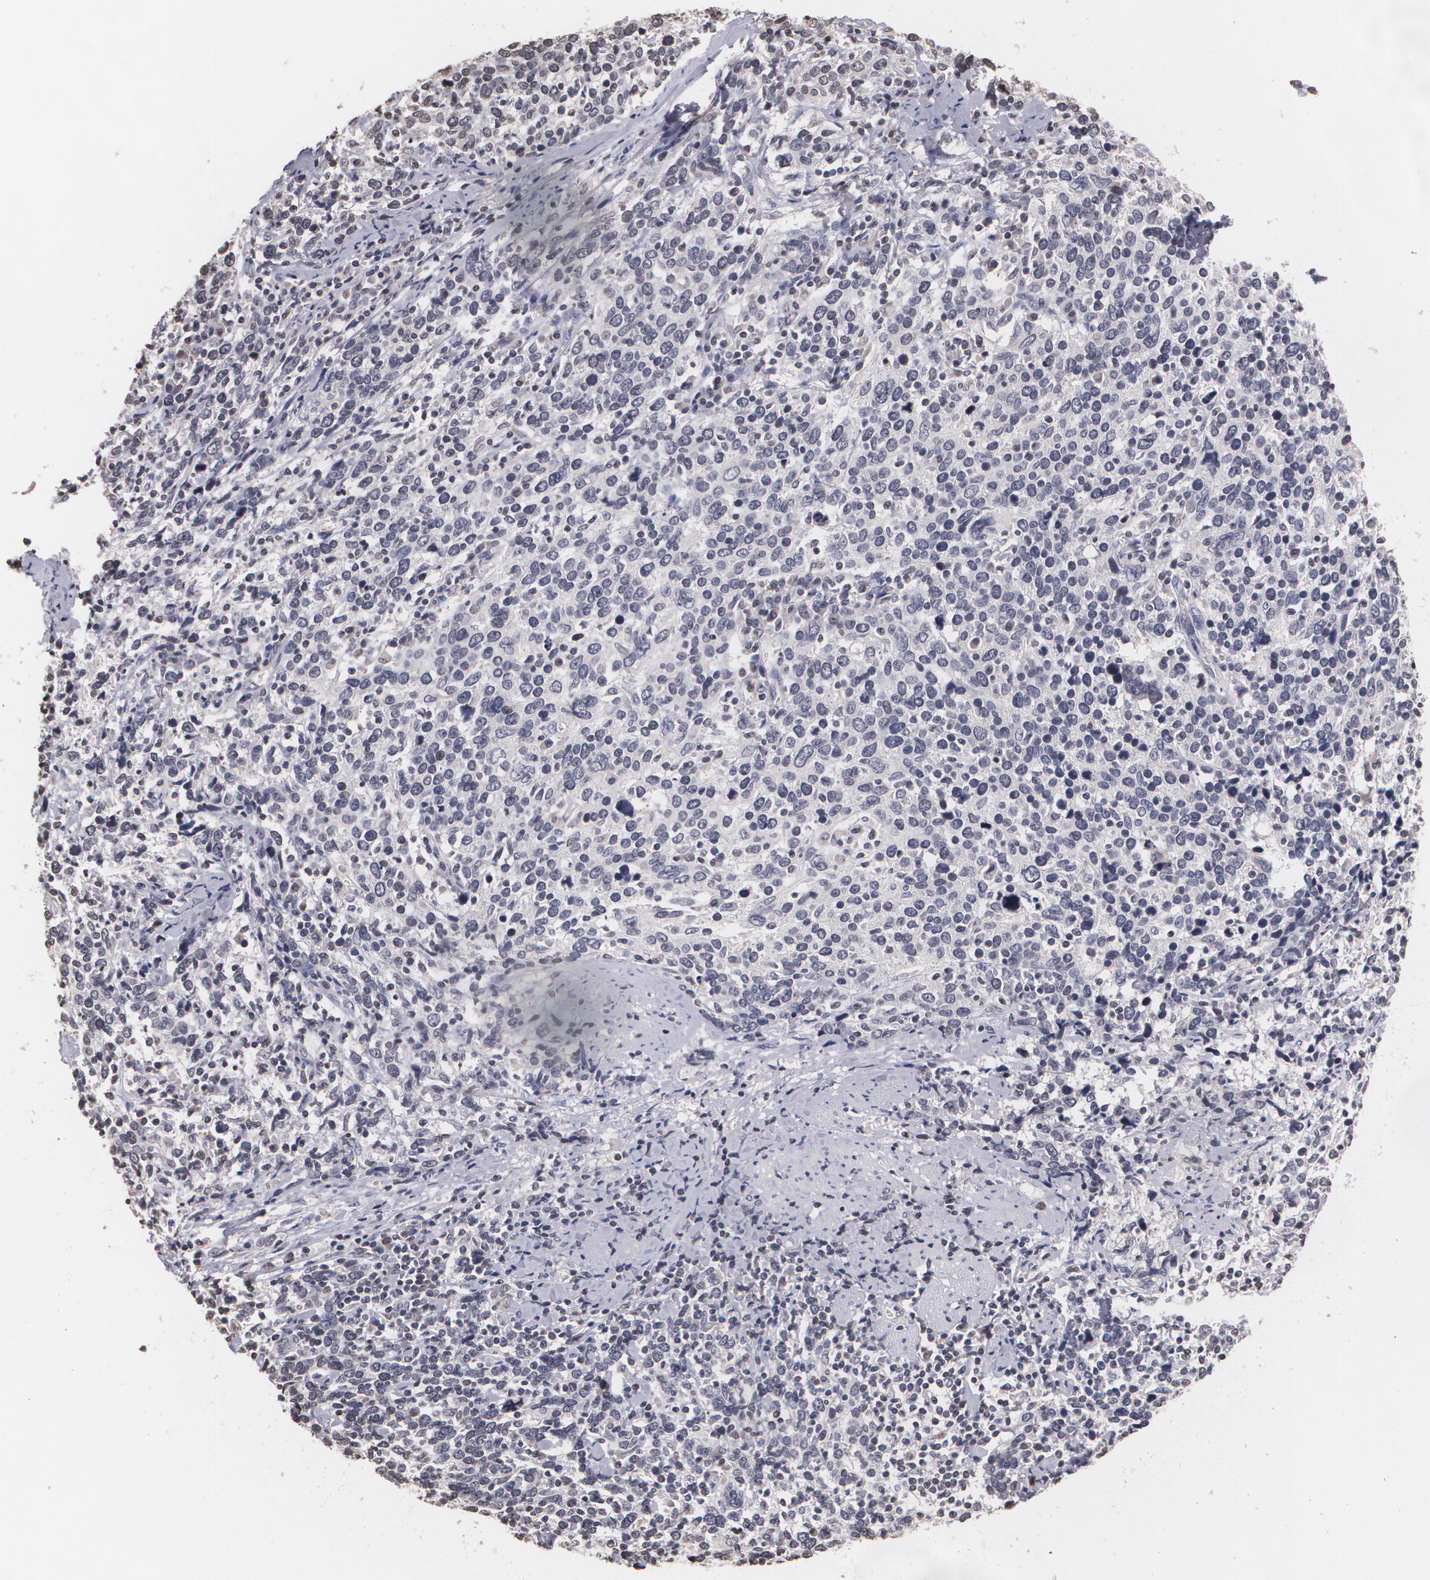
{"staining": {"intensity": "negative", "quantity": "none", "location": "none"}, "tissue": "cervical cancer", "cell_type": "Tumor cells", "image_type": "cancer", "snomed": [{"axis": "morphology", "description": "Squamous cell carcinoma, NOS"}, {"axis": "topography", "description": "Cervix"}], "caption": "The histopathology image exhibits no staining of tumor cells in cervical cancer.", "gene": "THRB", "patient": {"sex": "female", "age": 41}}